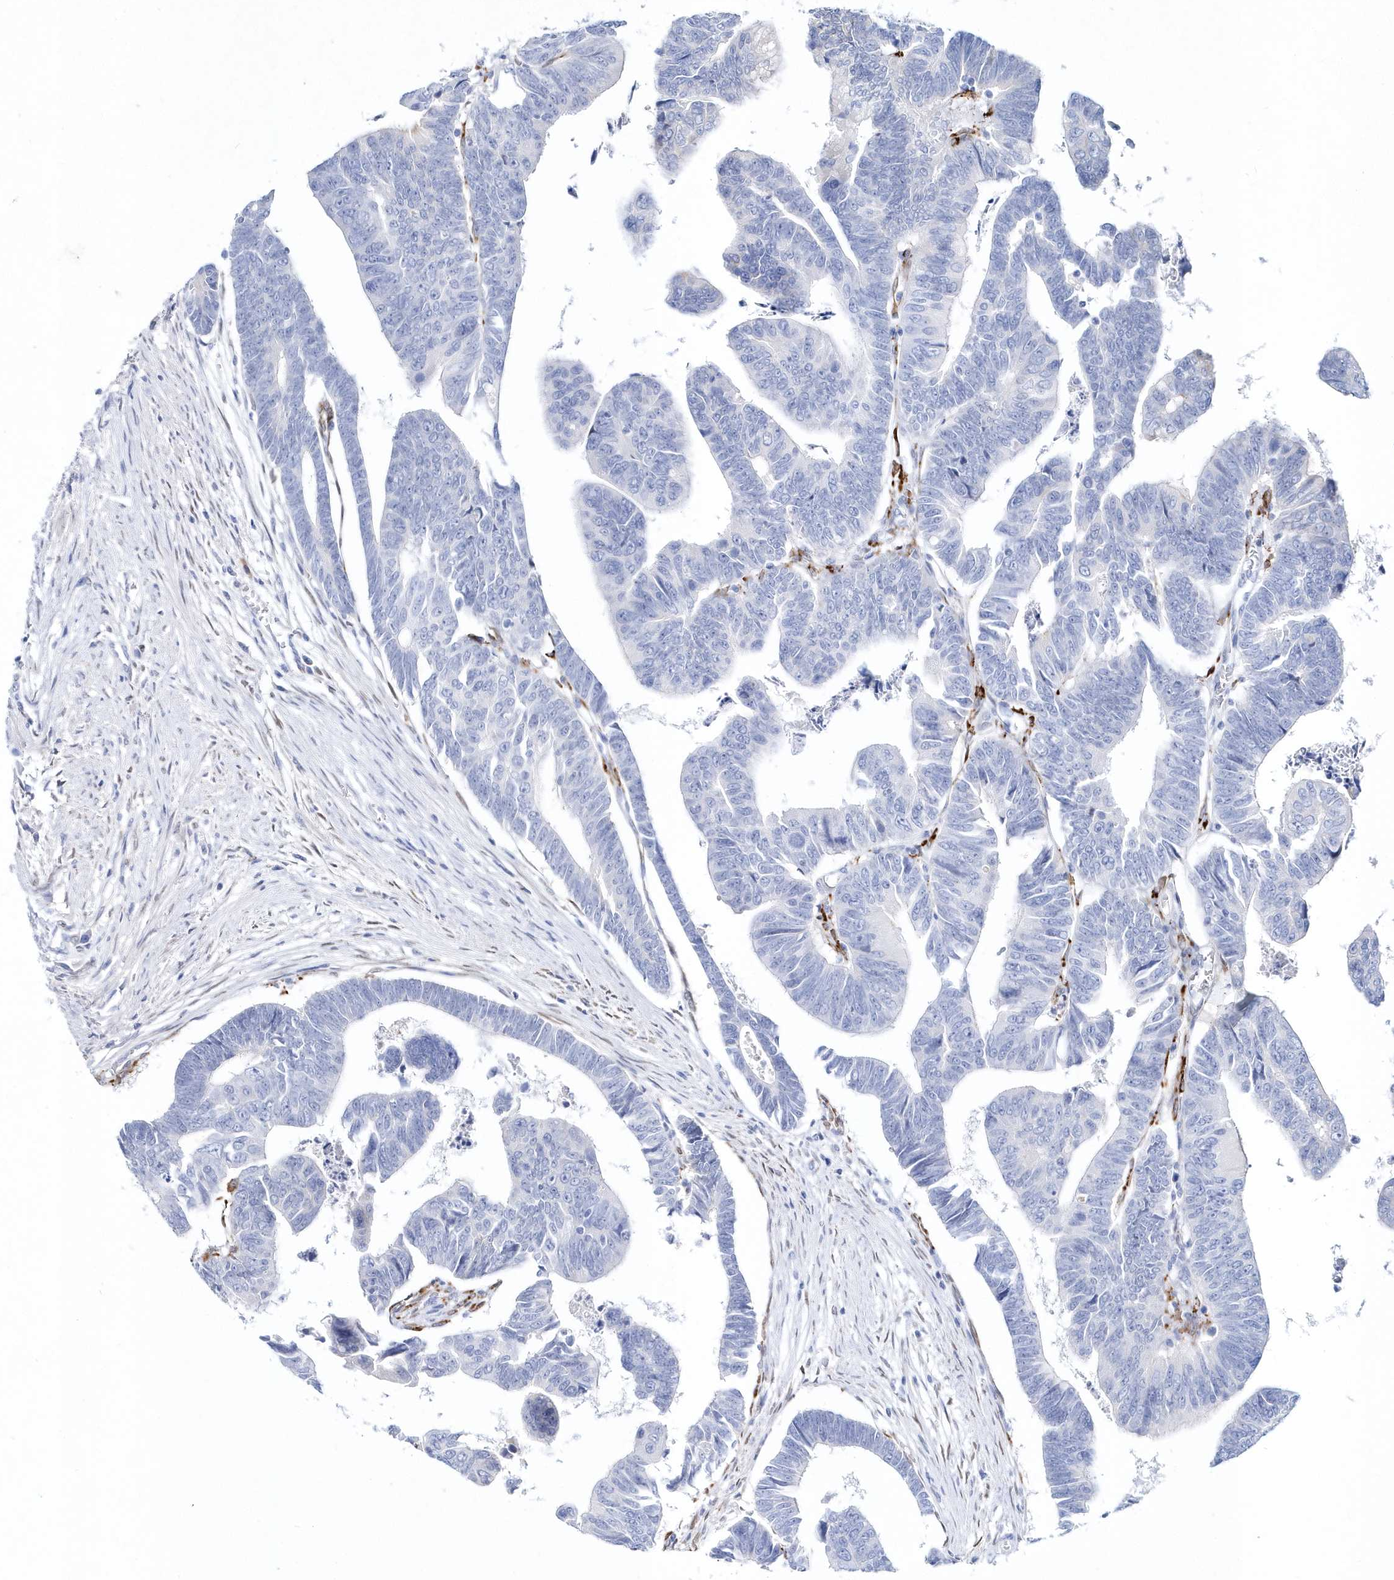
{"staining": {"intensity": "negative", "quantity": "none", "location": "none"}, "tissue": "colorectal cancer", "cell_type": "Tumor cells", "image_type": "cancer", "snomed": [{"axis": "morphology", "description": "Adenocarcinoma, NOS"}, {"axis": "topography", "description": "Rectum"}], "caption": "This is an immunohistochemistry (IHC) image of human adenocarcinoma (colorectal). There is no expression in tumor cells.", "gene": "SPINK7", "patient": {"sex": "female", "age": 65}}